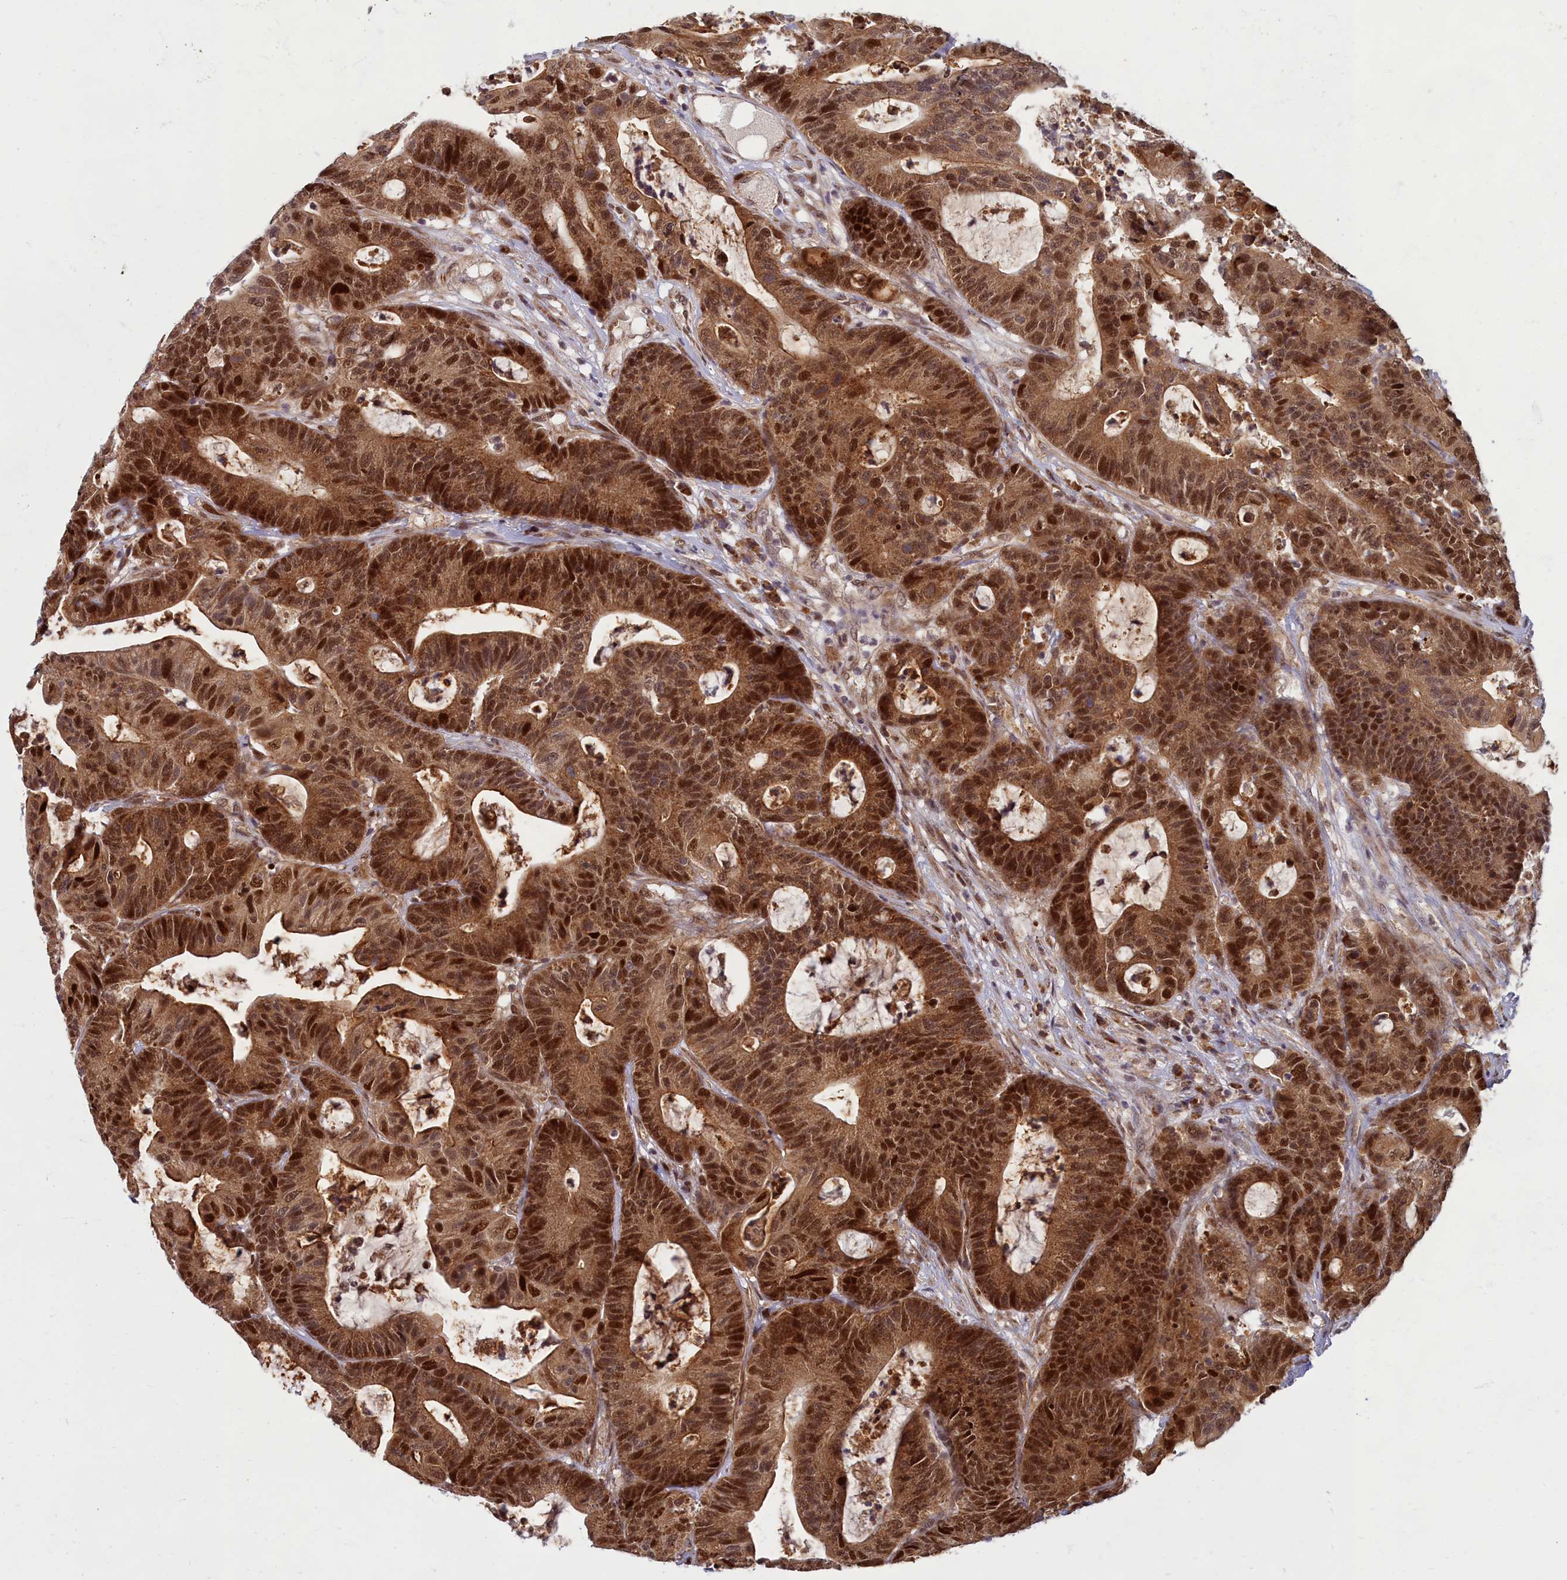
{"staining": {"intensity": "strong", "quantity": ">75%", "location": "cytoplasmic/membranous,nuclear"}, "tissue": "colorectal cancer", "cell_type": "Tumor cells", "image_type": "cancer", "snomed": [{"axis": "morphology", "description": "Adenocarcinoma, NOS"}, {"axis": "topography", "description": "Colon"}], "caption": "The histopathology image exhibits a brown stain indicating the presence of a protein in the cytoplasmic/membranous and nuclear of tumor cells in adenocarcinoma (colorectal).", "gene": "EARS2", "patient": {"sex": "female", "age": 84}}